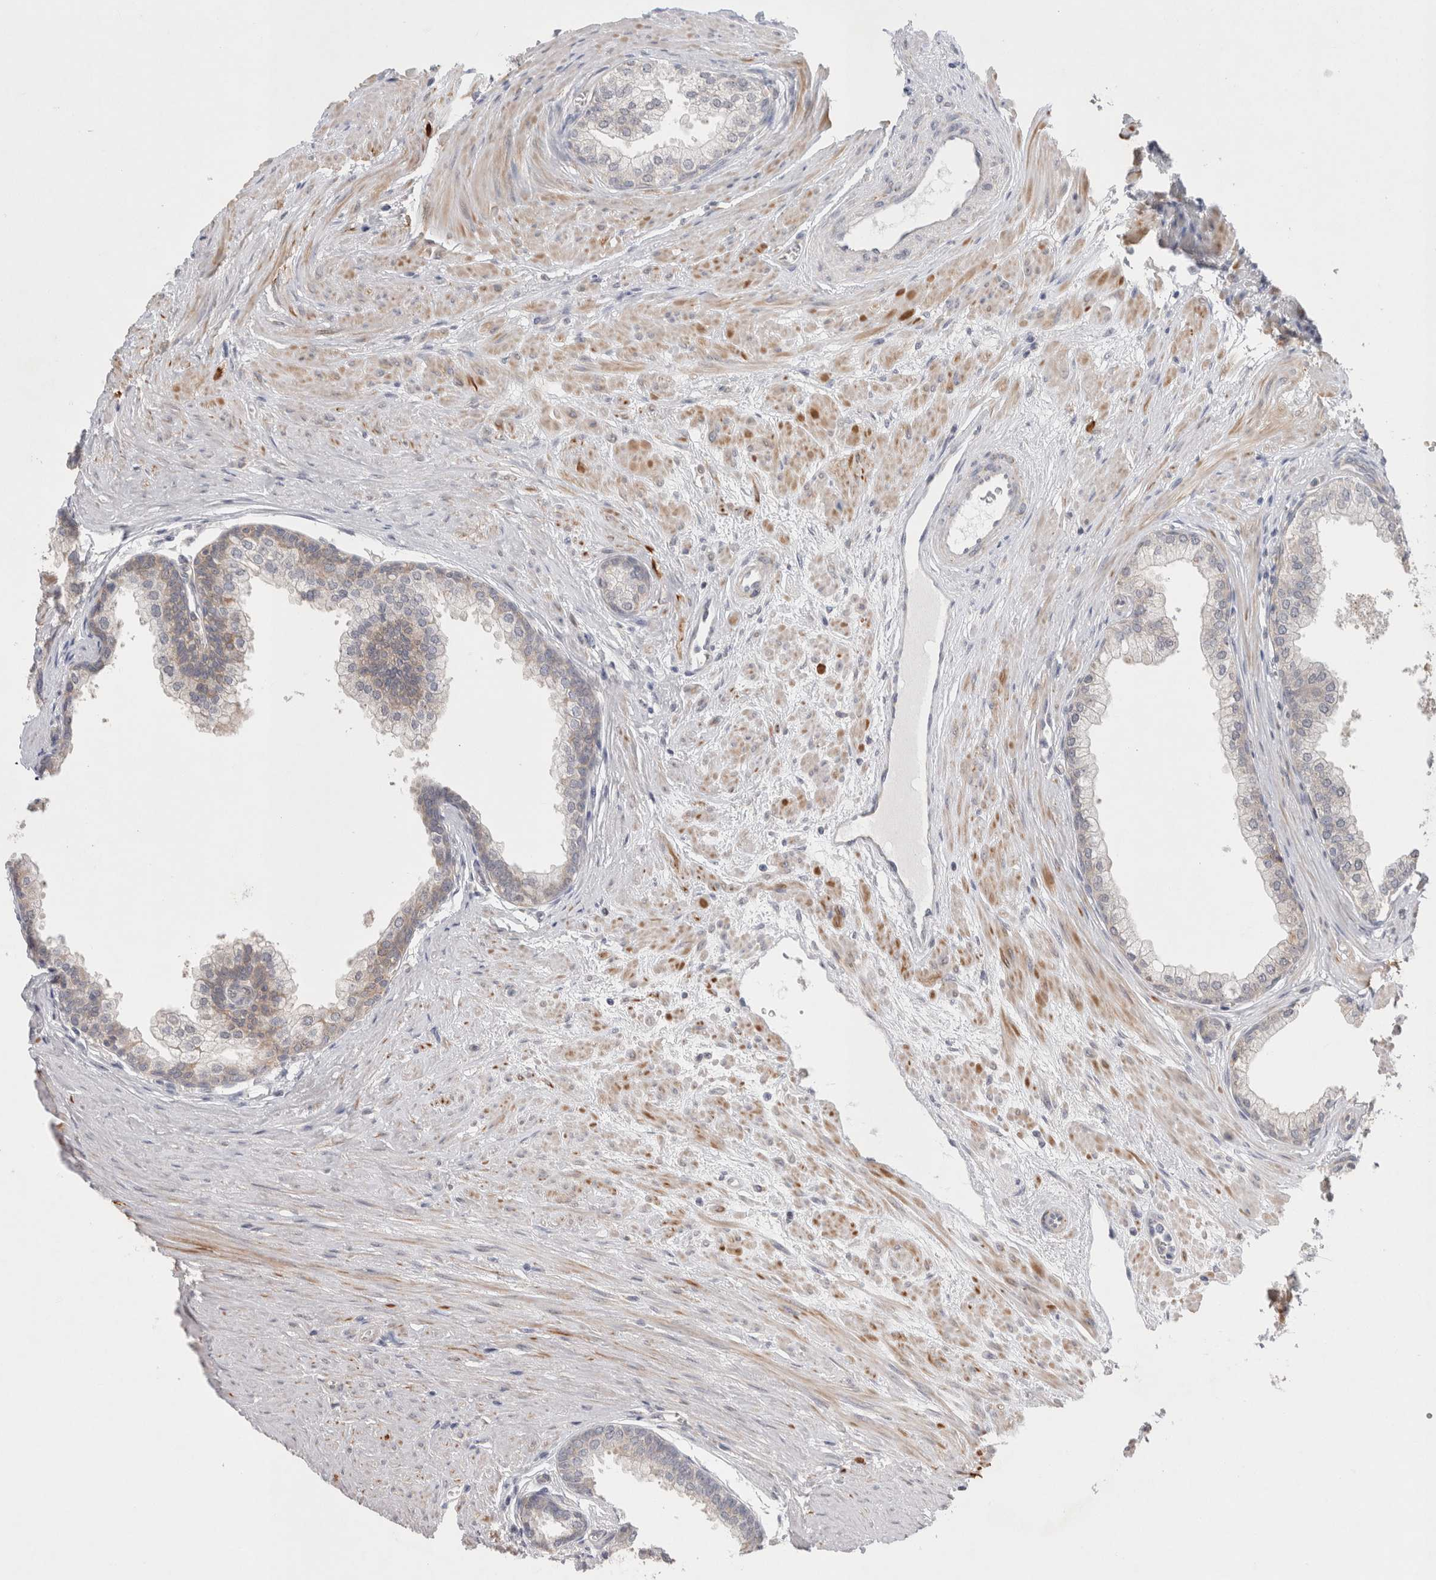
{"staining": {"intensity": "weak", "quantity": "25%-75%", "location": "cytoplasmic/membranous"}, "tissue": "prostate", "cell_type": "Glandular cells", "image_type": "normal", "snomed": [{"axis": "morphology", "description": "Normal tissue, NOS"}, {"axis": "morphology", "description": "Urothelial carcinoma, Low grade"}, {"axis": "topography", "description": "Urinary bladder"}, {"axis": "topography", "description": "Prostate"}], "caption": "An immunohistochemistry (IHC) micrograph of normal tissue is shown. Protein staining in brown highlights weak cytoplasmic/membranous positivity in prostate within glandular cells.", "gene": "NDOR1", "patient": {"sex": "male", "age": 60}}